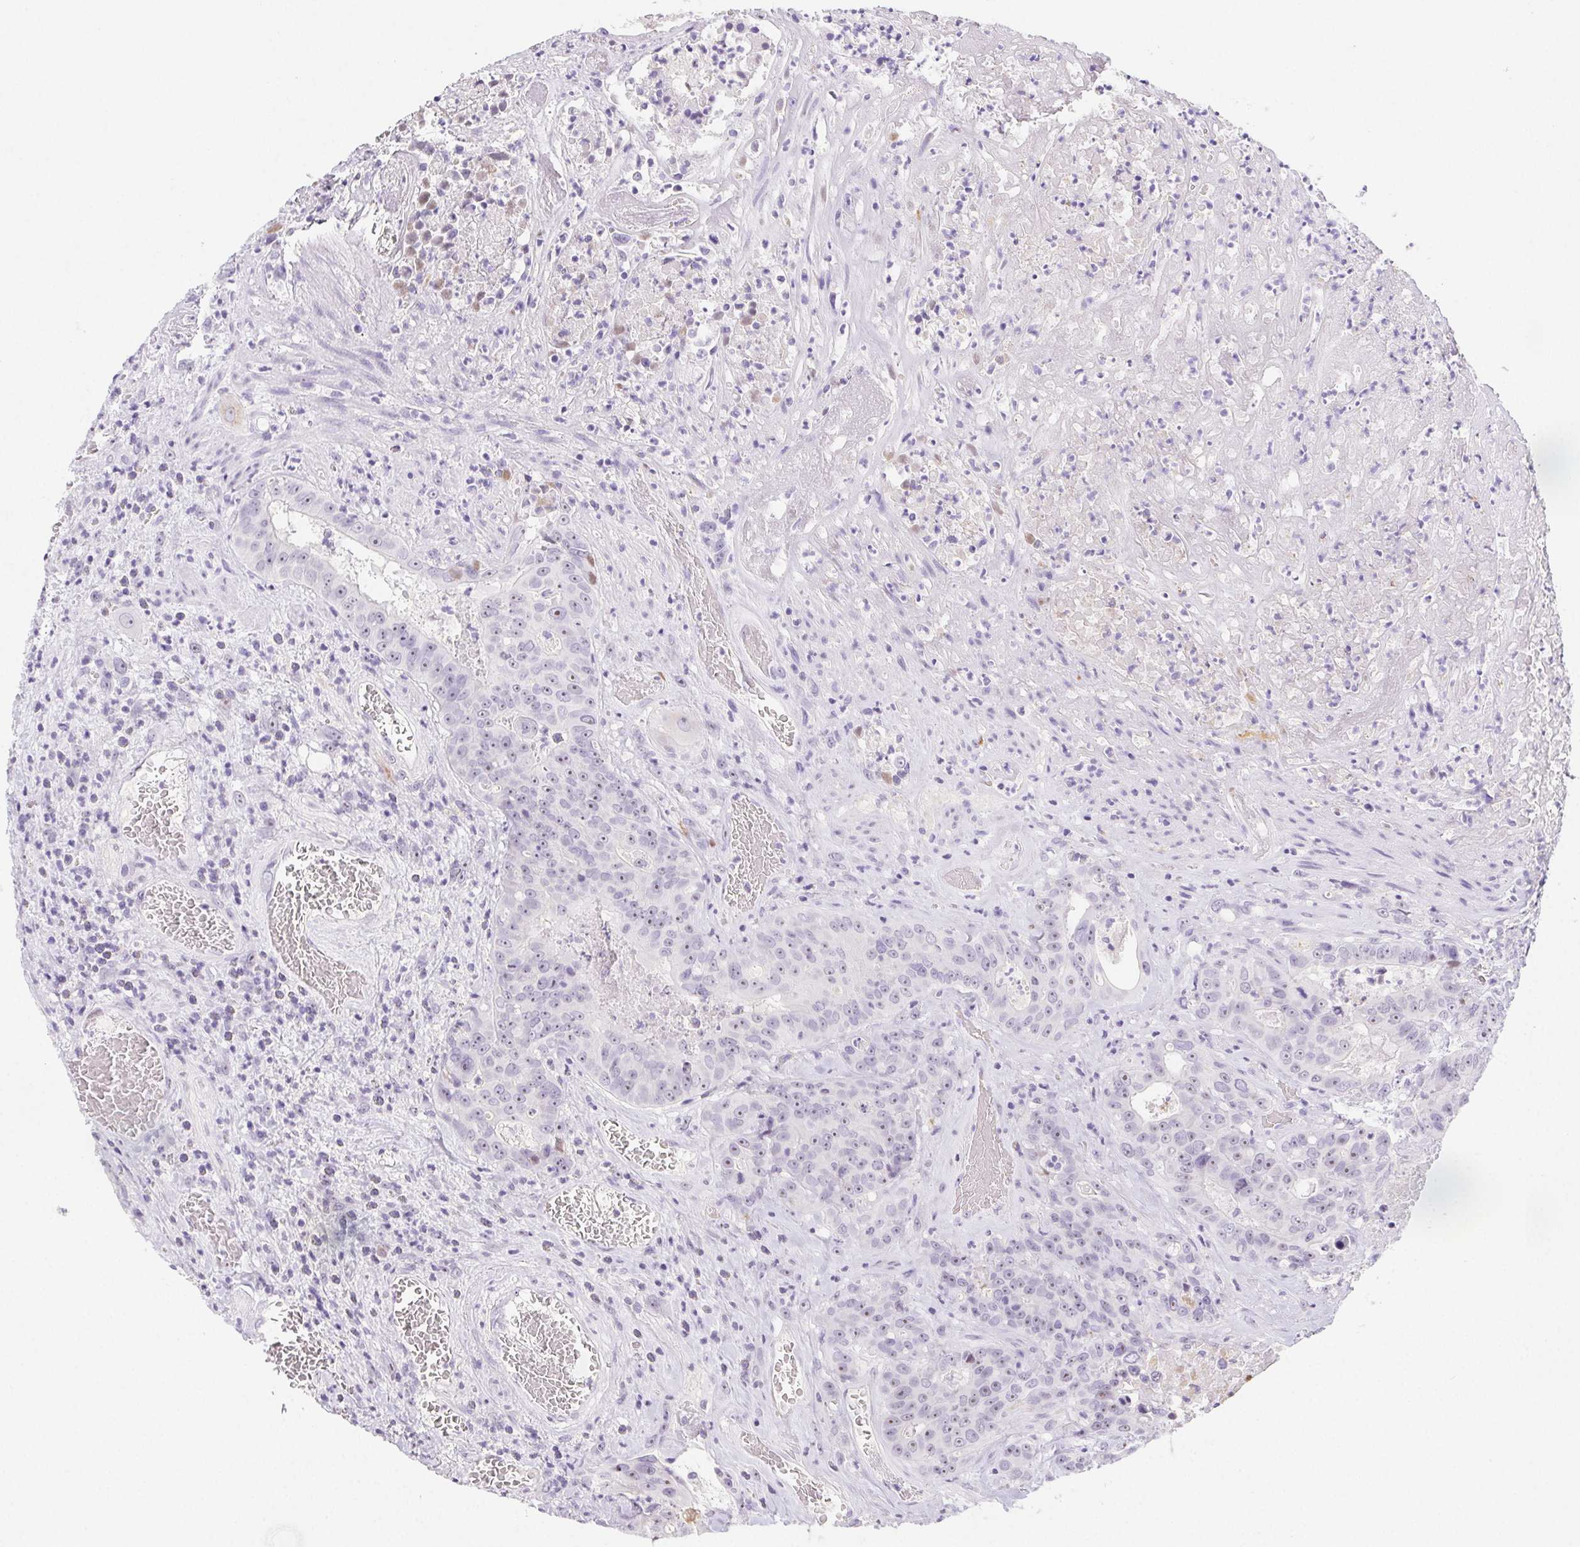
{"staining": {"intensity": "negative", "quantity": "none", "location": "none"}, "tissue": "colorectal cancer", "cell_type": "Tumor cells", "image_type": "cancer", "snomed": [{"axis": "morphology", "description": "Adenocarcinoma, NOS"}, {"axis": "topography", "description": "Rectum"}], "caption": "High power microscopy photomicrograph of an IHC micrograph of colorectal adenocarcinoma, revealing no significant positivity in tumor cells.", "gene": "ST8SIA3", "patient": {"sex": "female", "age": 62}}